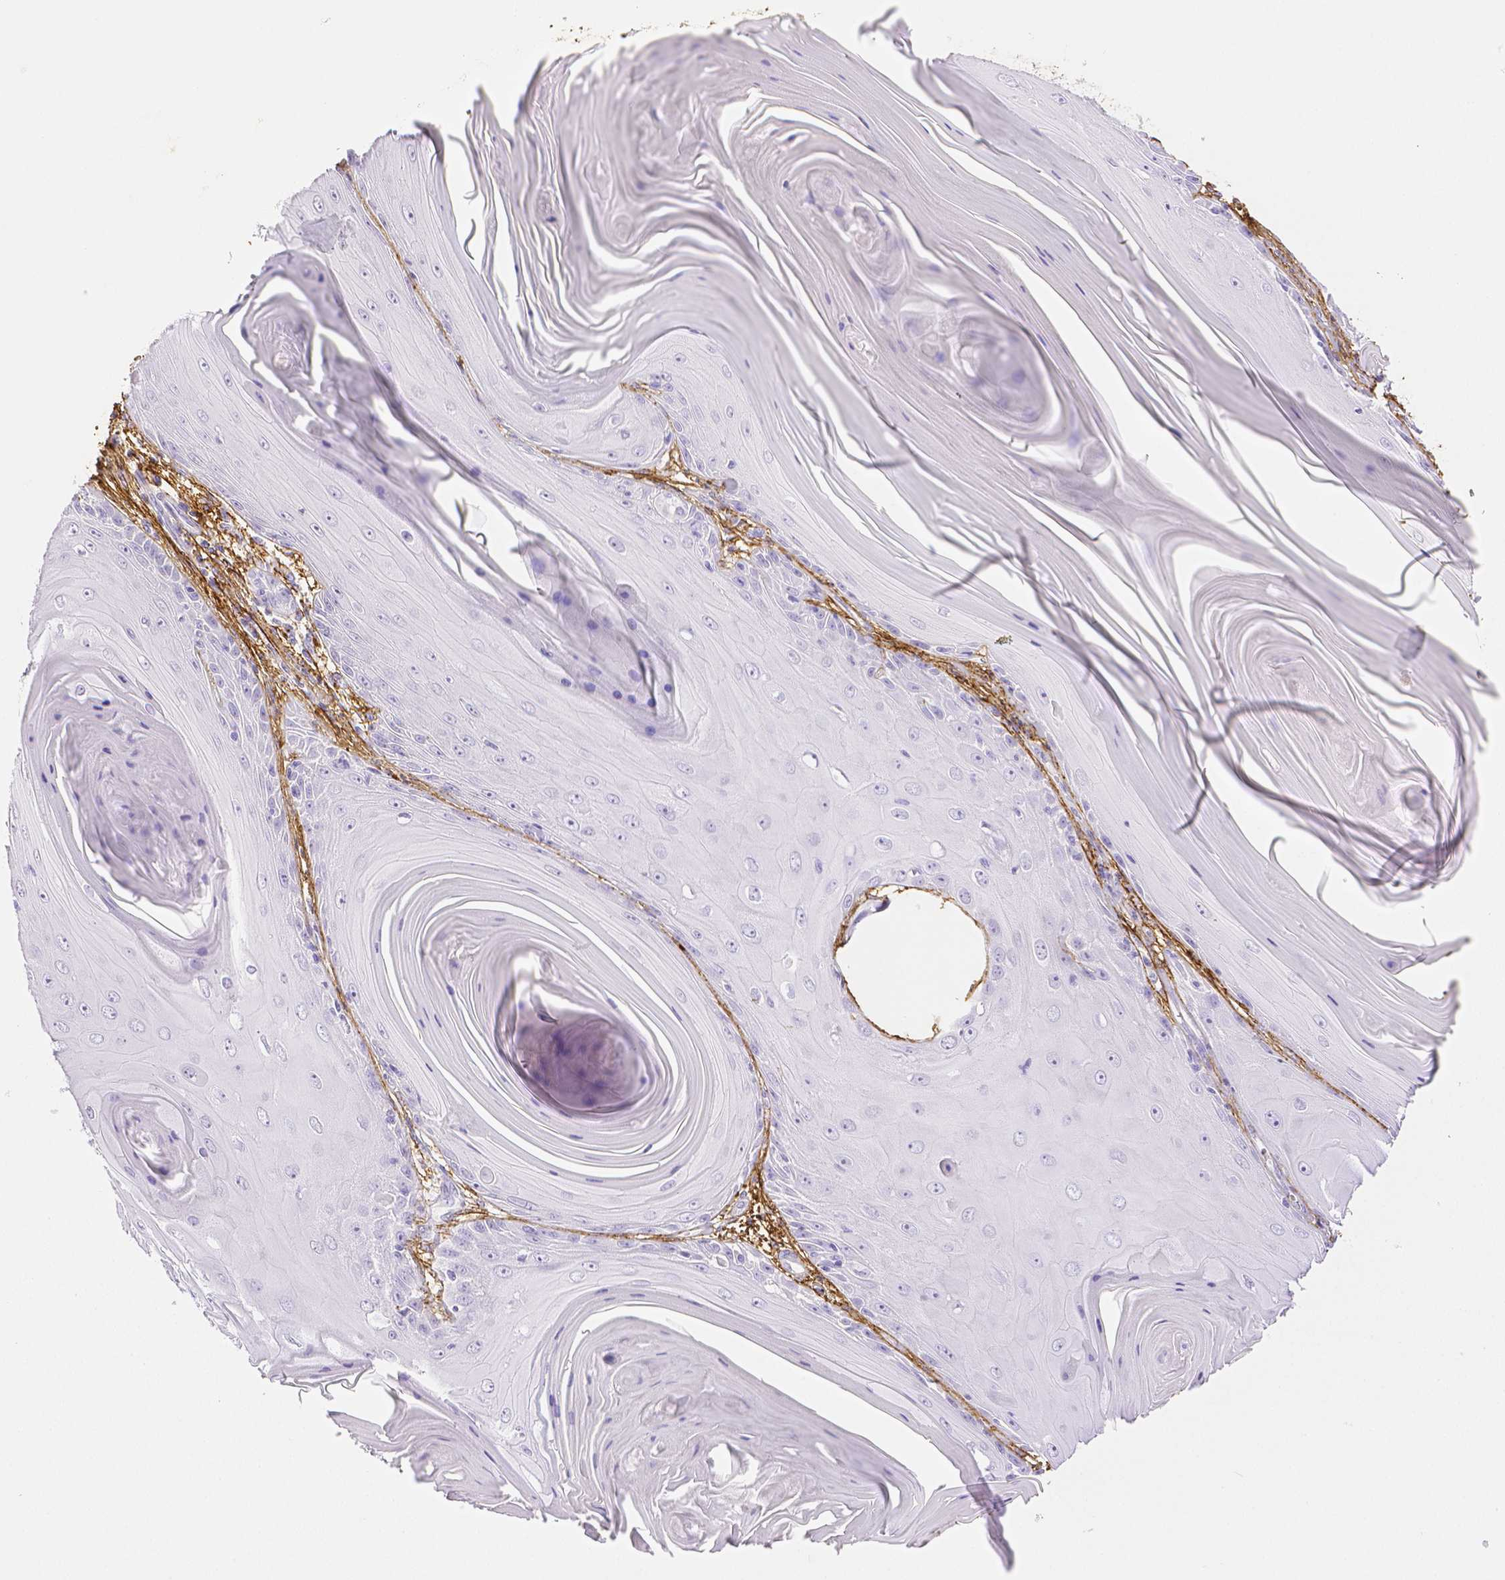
{"staining": {"intensity": "negative", "quantity": "none", "location": "none"}, "tissue": "skin cancer", "cell_type": "Tumor cells", "image_type": "cancer", "snomed": [{"axis": "morphology", "description": "Squamous cell carcinoma, NOS"}, {"axis": "topography", "description": "Skin"}, {"axis": "topography", "description": "Vulva"}], "caption": "A histopathology image of human skin cancer is negative for staining in tumor cells. (DAB (3,3'-diaminobenzidine) immunohistochemistry (IHC) visualized using brightfield microscopy, high magnification).", "gene": "FBN1", "patient": {"sex": "female", "age": 85}}